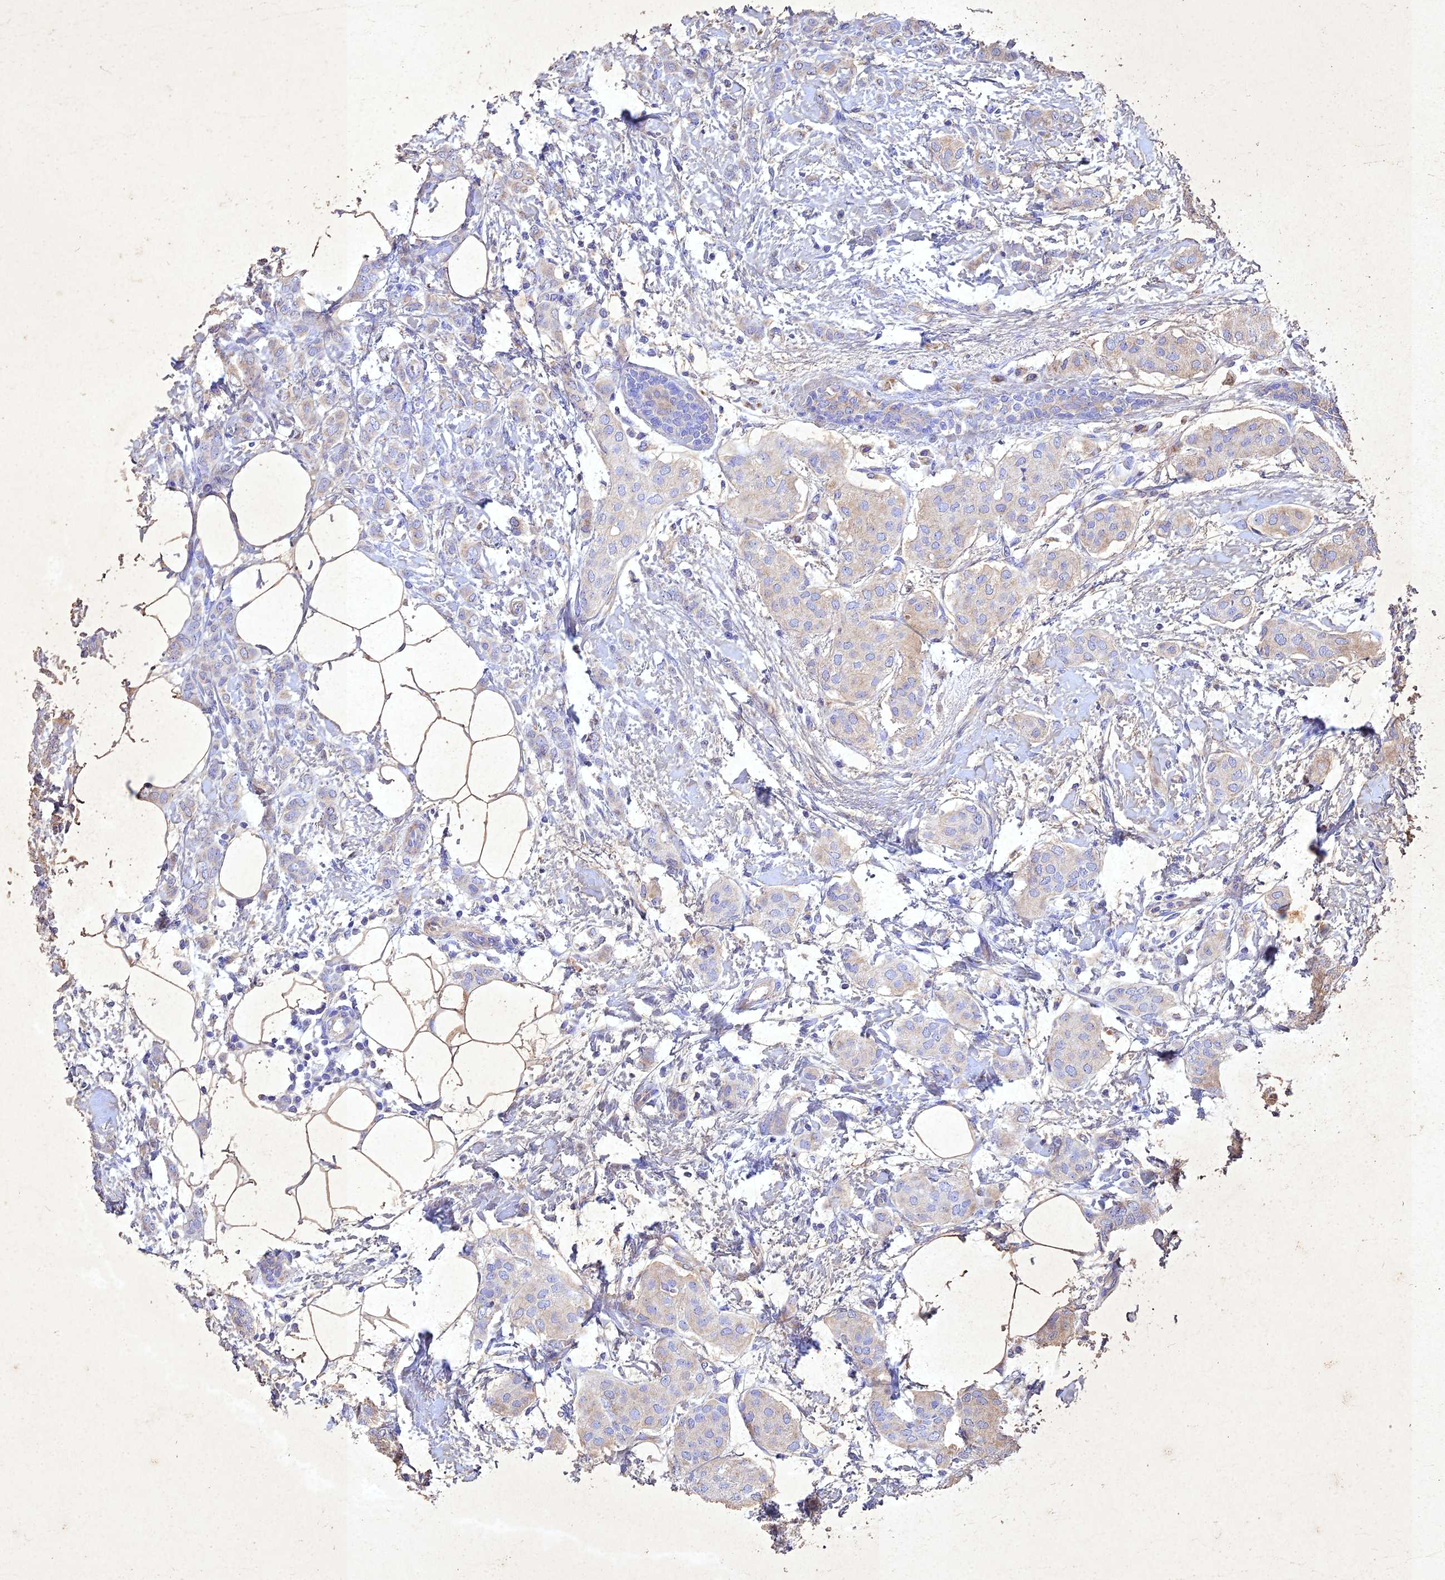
{"staining": {"intensity": "negative", "quantity": "none", "location": "none"}, "tissue": "breast cancer", "cell_type": "Tumor cells", "image_type": "cancer", "snomed": [{"axis": "morphology", "description": "Duct carcinoma"}, {"axis": "topography", "description": "Breast"}], "caption": "There is no significant staining in tumor cells of breast cancer.", "gene": "NDUFV1", "patient": {"sex": "female", "age": 72}}